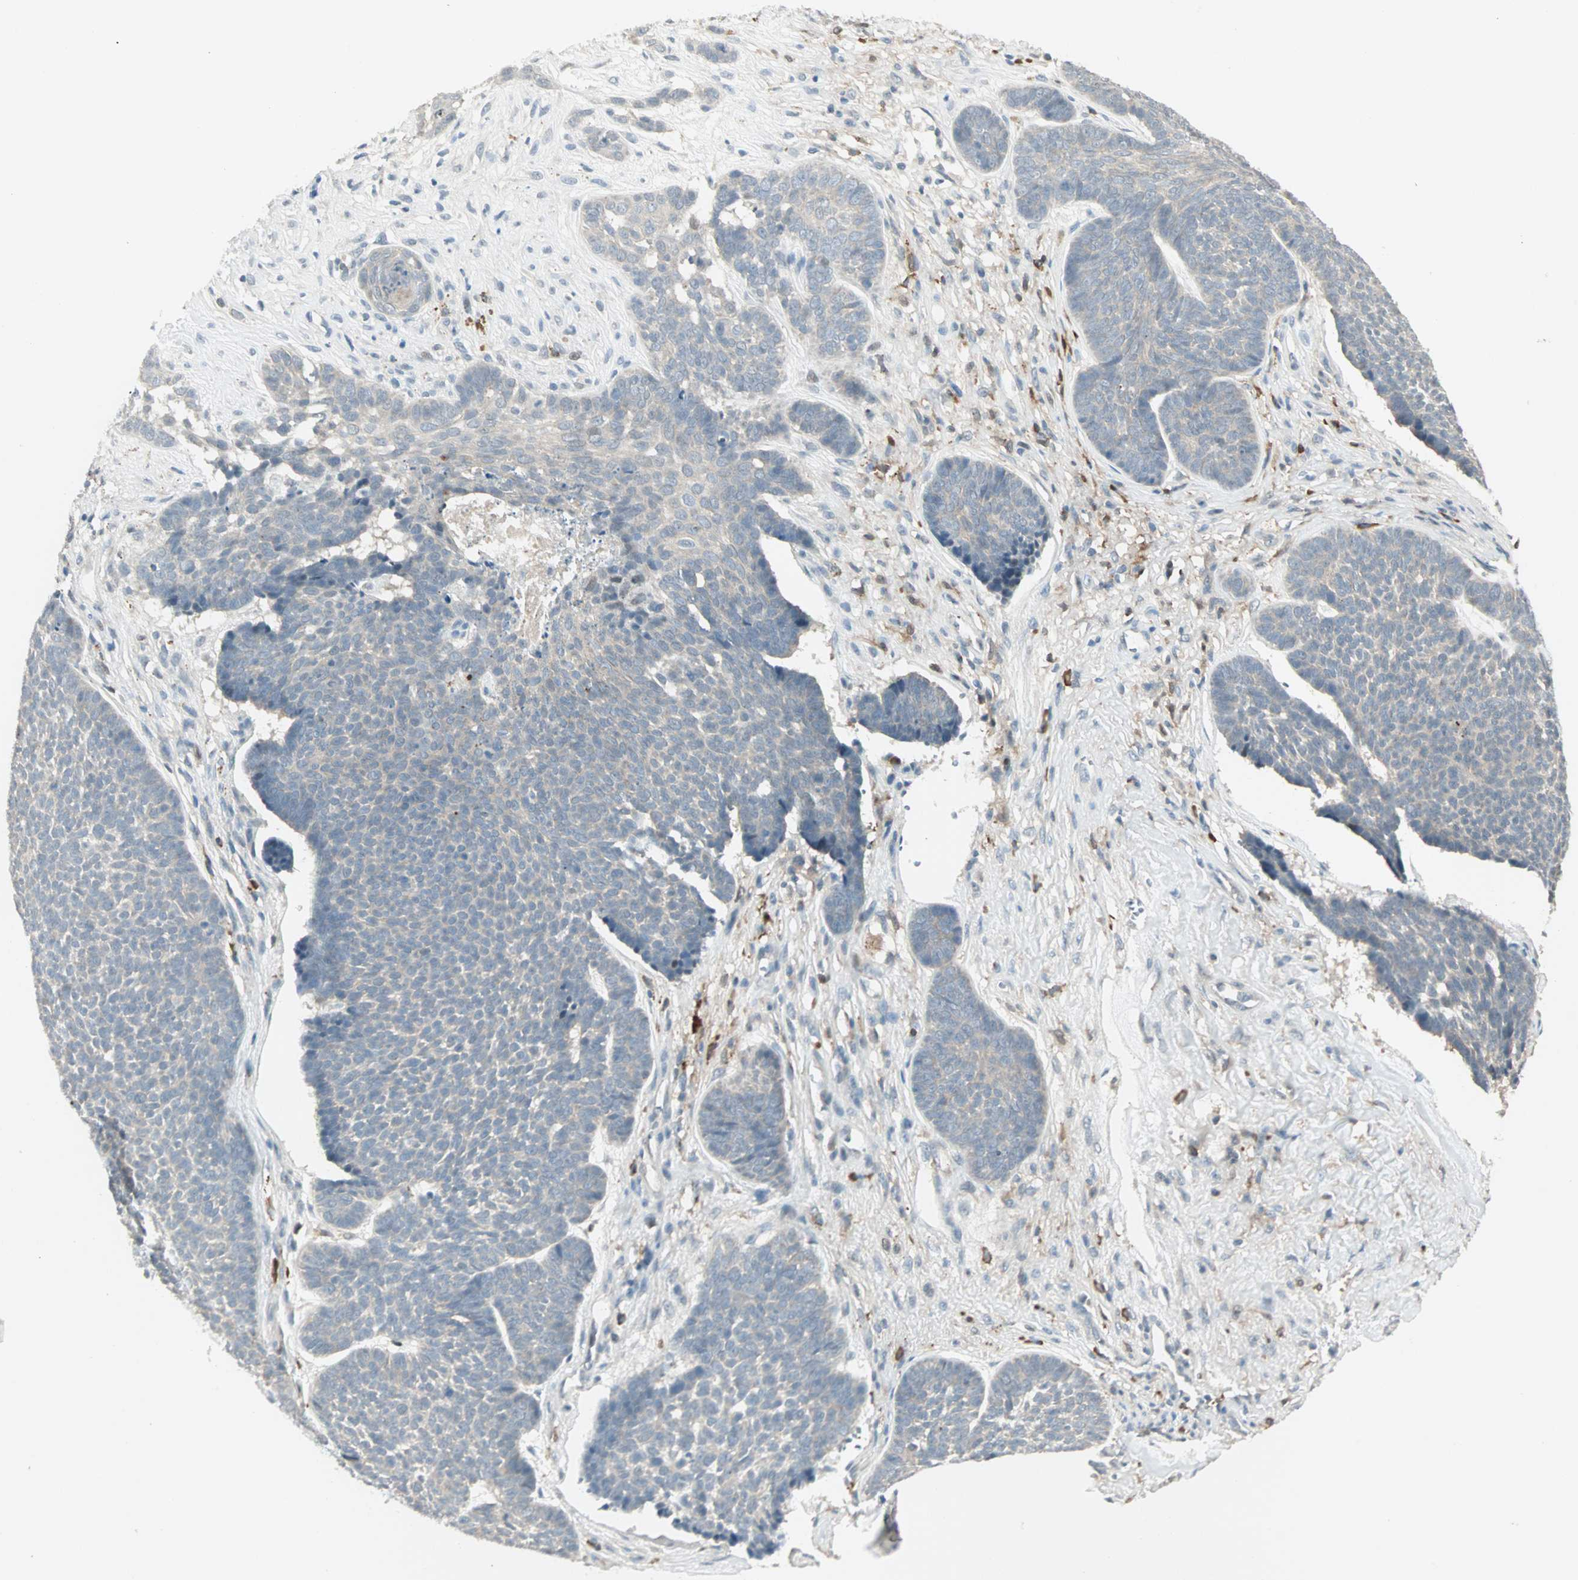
{"staining": {"intensity": "weak", "quantity": "25%-75%", "location": "cytoplasmic/membranous"}, "tissue": "skin cancer", "cell_type": "Tumor cells", "image_type": "cancer", "snomed": [{"axis": "morphology", "description": "Basal cell carcinoma"}, {"axis": "topography", "description": "Skin"}], "caption": "Brown immunohistochemical staining in human basal cell carcinoma (skin) displays weak cytoplasmic/membranous positivity in approximately 25%-75% of tumor cells.", "gene": "RTL6", "patient": {"sex": "male", "age": 84}}